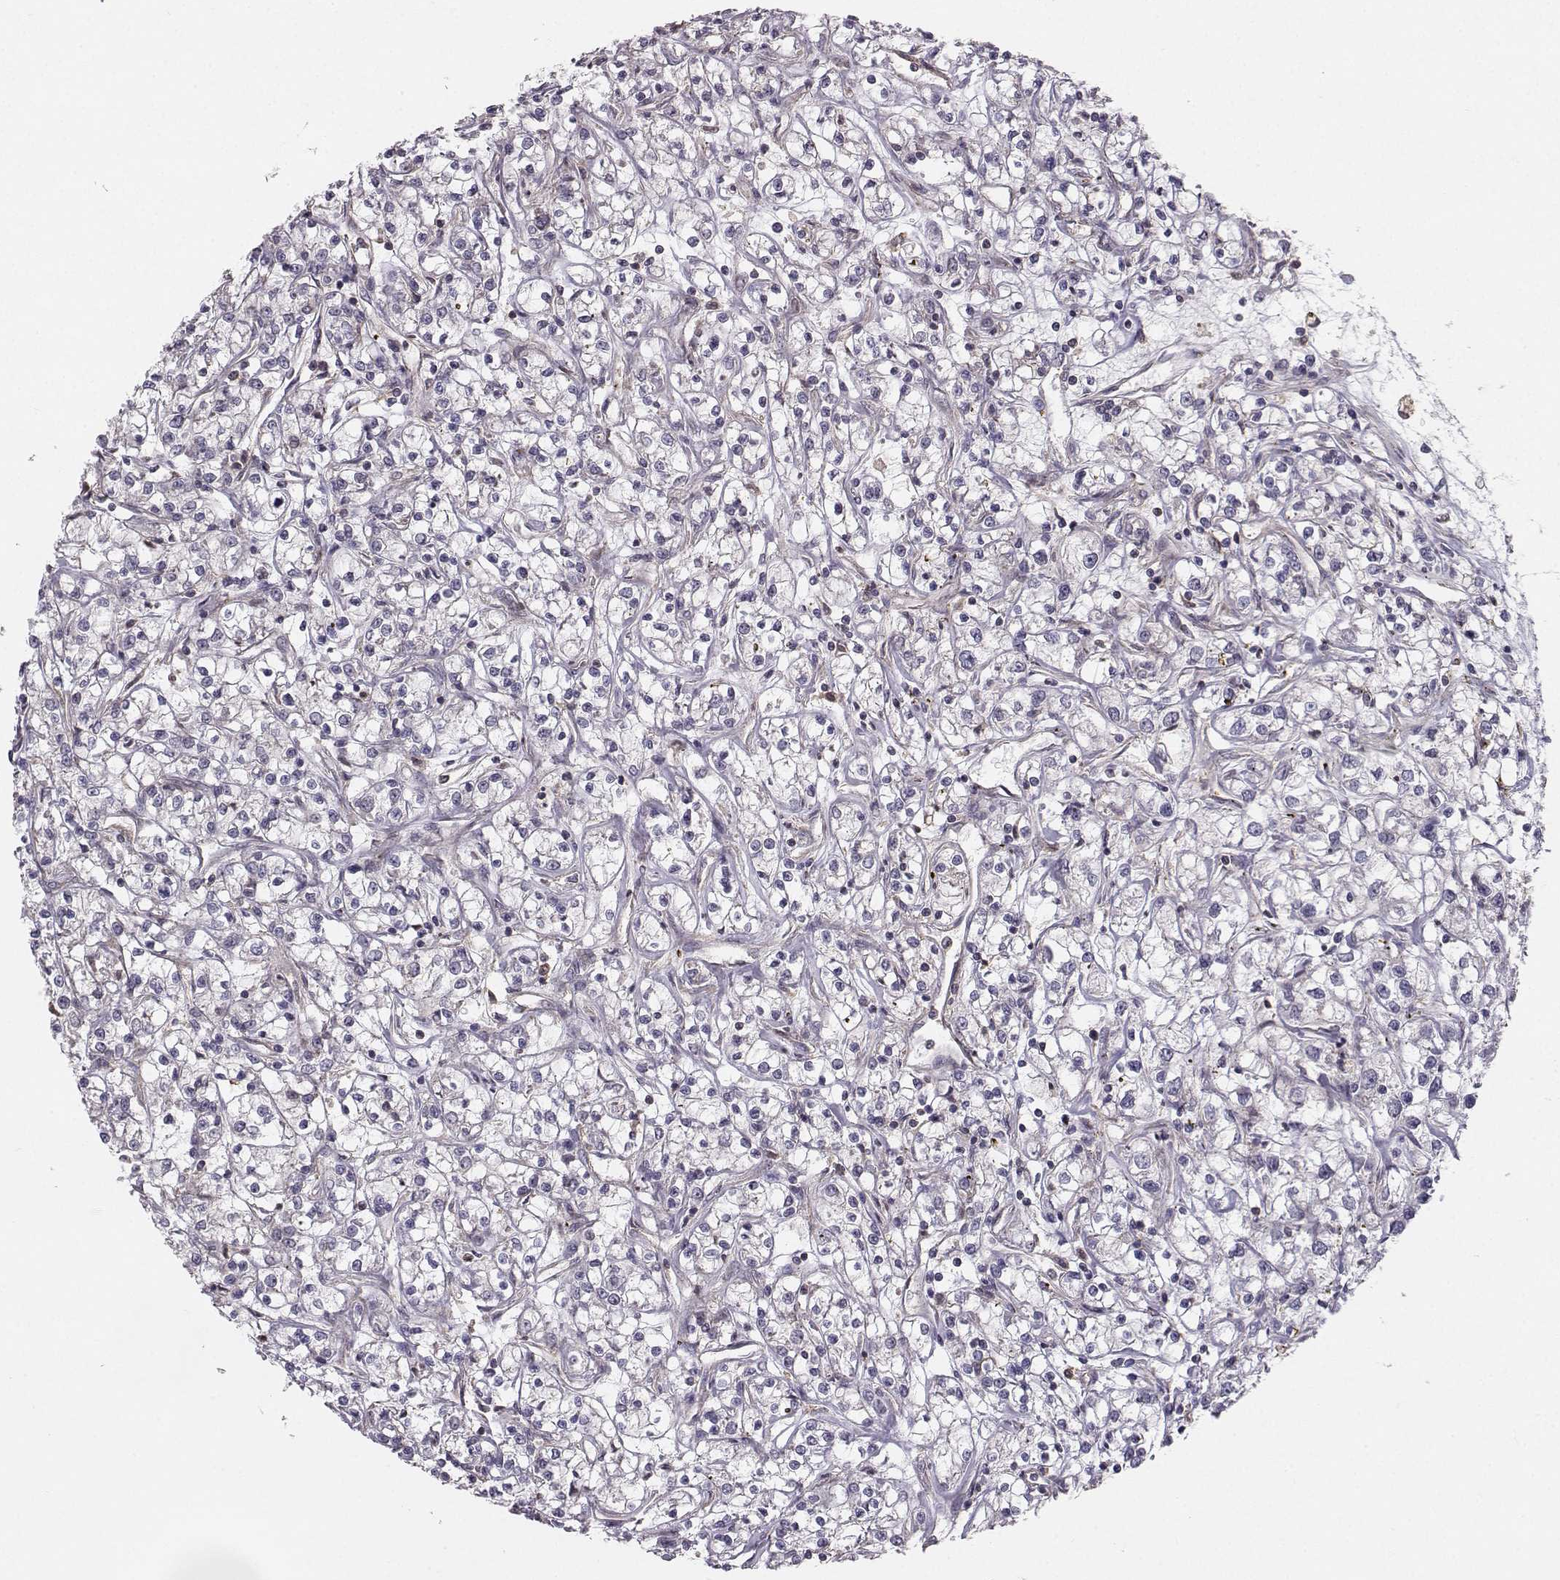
{"staining": {"intensity": "negative", "quantity": "none", "location": "none"}, "tissue": "renal cancer", "cell_type": "Tumor cells", "image_type": "cancer", "snomed": [{"axis": "morphology", "description": "Adenocarcinoma, NOS"}, {"axis": "topography", "description": "Kidney"}], "caption": "The immunohistochemistry micrograph has no significant staining in tumor cells of renal cancer (adenocarcinoma) tissue.", "gene": "ASB16", "patient": {"sex": "female", "age": 59}}